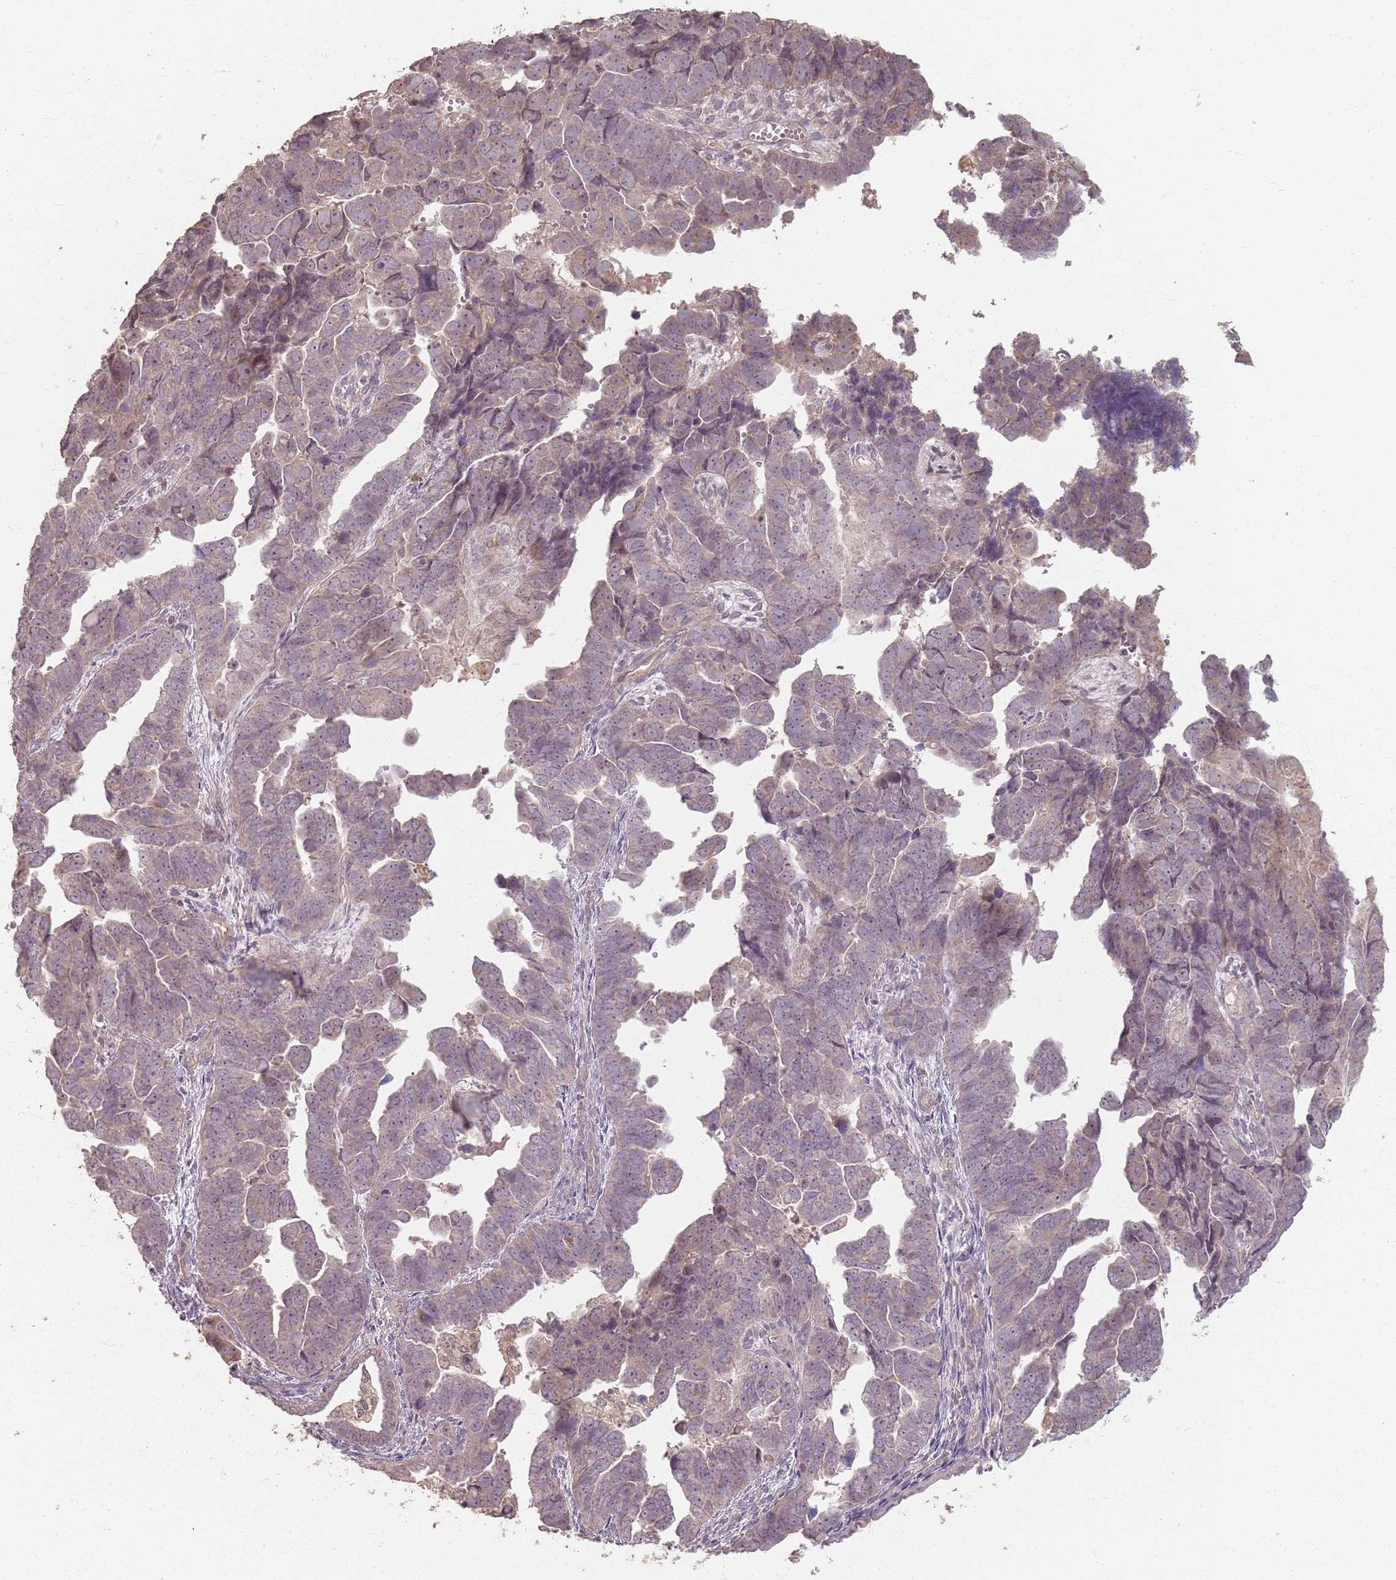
{"staining": {"intensity": "moderate", "quantity": ">75%", "location": "cytoplasmic/membranous"}, "tissue": "endometrial cancer", "cell_type": "Tumor cells", "image_type": "cancer", "snomed": [{"axis": "morphology", "description": "Adenocarcinoma, NOS"}, {"axis": "topography", "description": "Endometrium"}], "caption": "Endometrial adenocarcinoma stained with immunohistochemistry (IHC) demonstrates moderate cytoplasmic/membranous positivity in approximately >75% of tumor cells.", "gene": "CCDC168", "patient": {"sex": "female", "age": 75}}